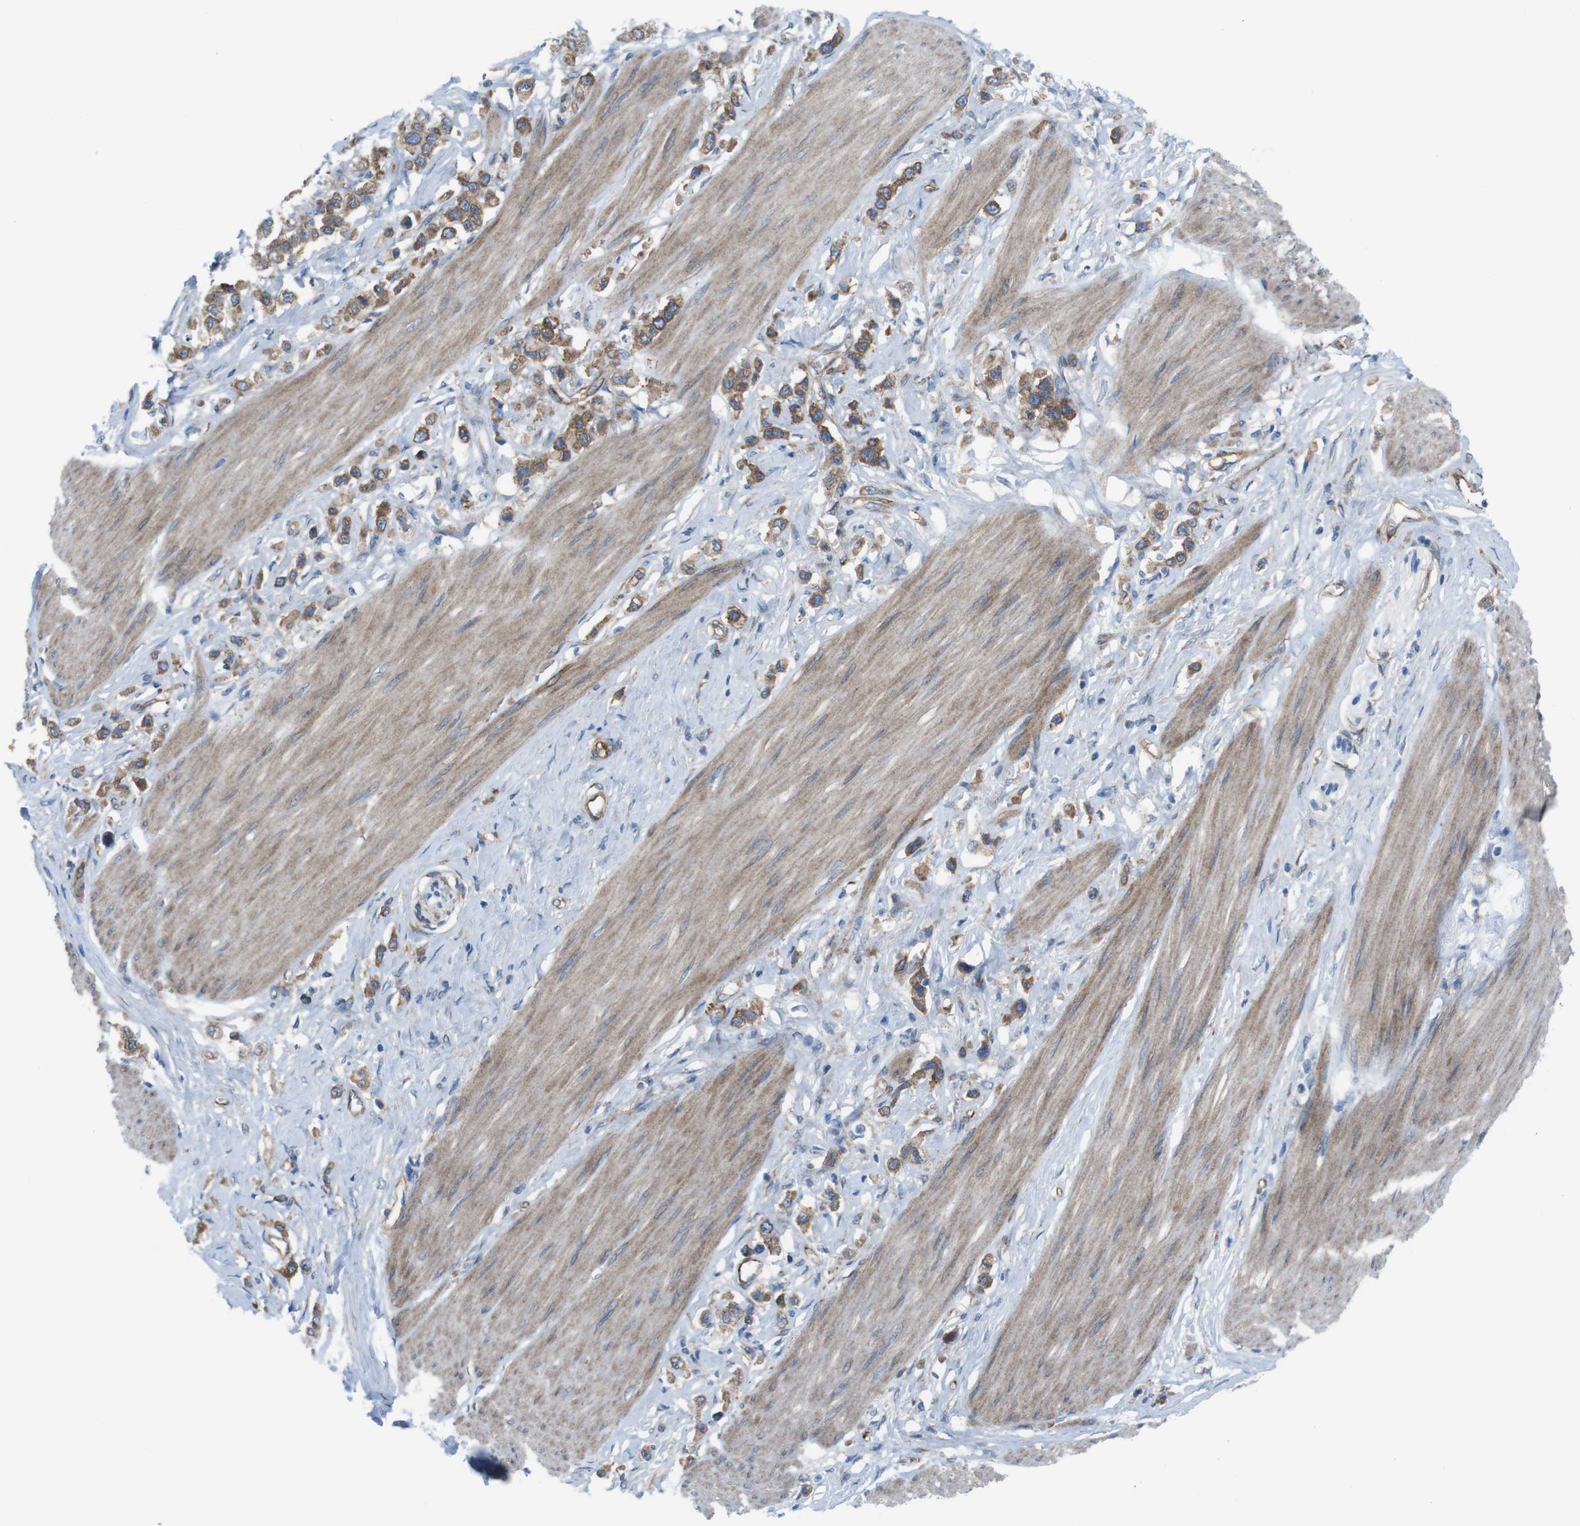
{"staining": {"intensity": "moderate", "quantity": ">75%", "location": "cytoplasmic/membranous"}, "tissue": "stomach cancer", "cell_type": "Tumor cells", "image_type": "cancer", "snomed": [{"axis": "morphology", "description": "Adenocarcinoma, NOS"}, {"axis": "topography", "description": "Stomach"}], "caption": "High-power microscopy captured an immunohistochemistry (IHC) image of stomach cancer, revealing moderate cytoplasmic/membranous expression in about >75% of tumor cells.", "gene": "DIAPH2", "patient": {"sex": "female", "age": 65}}